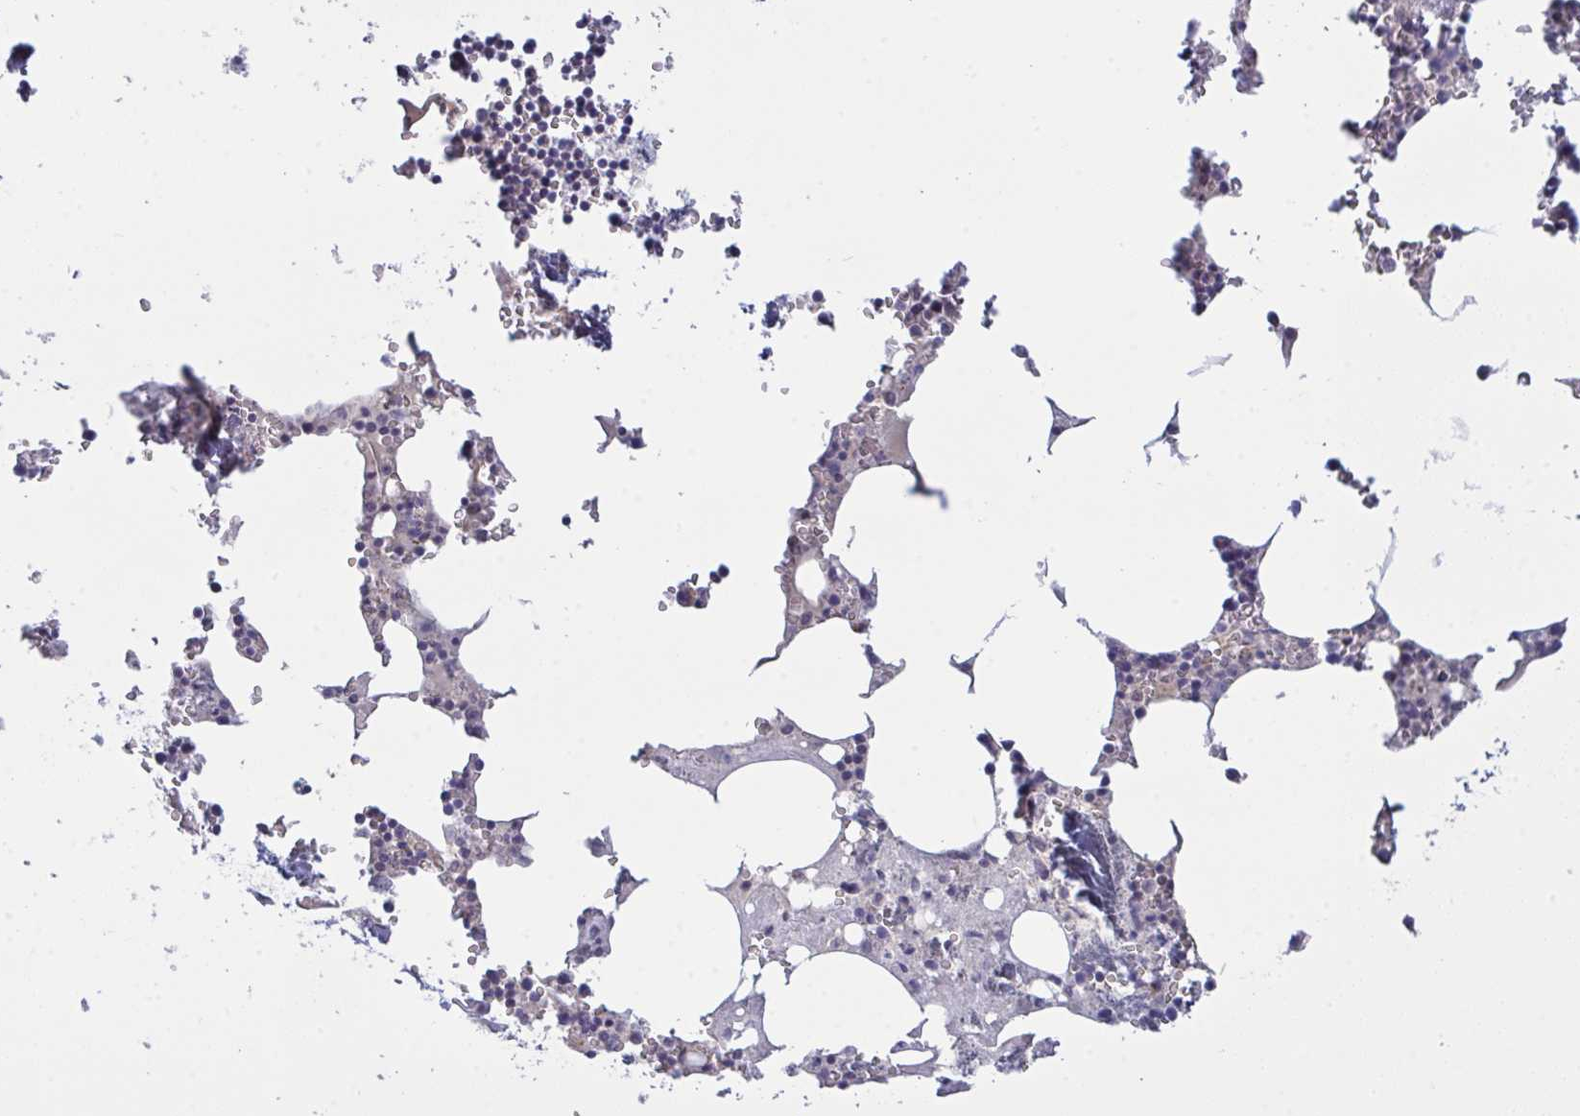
{"staining": {"intensity": "negative", "quantity": "none", "location": "none"}, "tissue": "bone marrow", "cell_type": "Hematopoietic cells", "image_type": "normal", "snomed": [{"axis": "morphology", "description": "Normal tissue, NOS"}, {"axis": "topography", "description": "Bone marrow"}], "caption": "Histopathology image shows no protein expression in hematopoietic cells of normal bone marrow.", "gene": "ZNF784", "patient": {"sex": "male", "age": 54}}